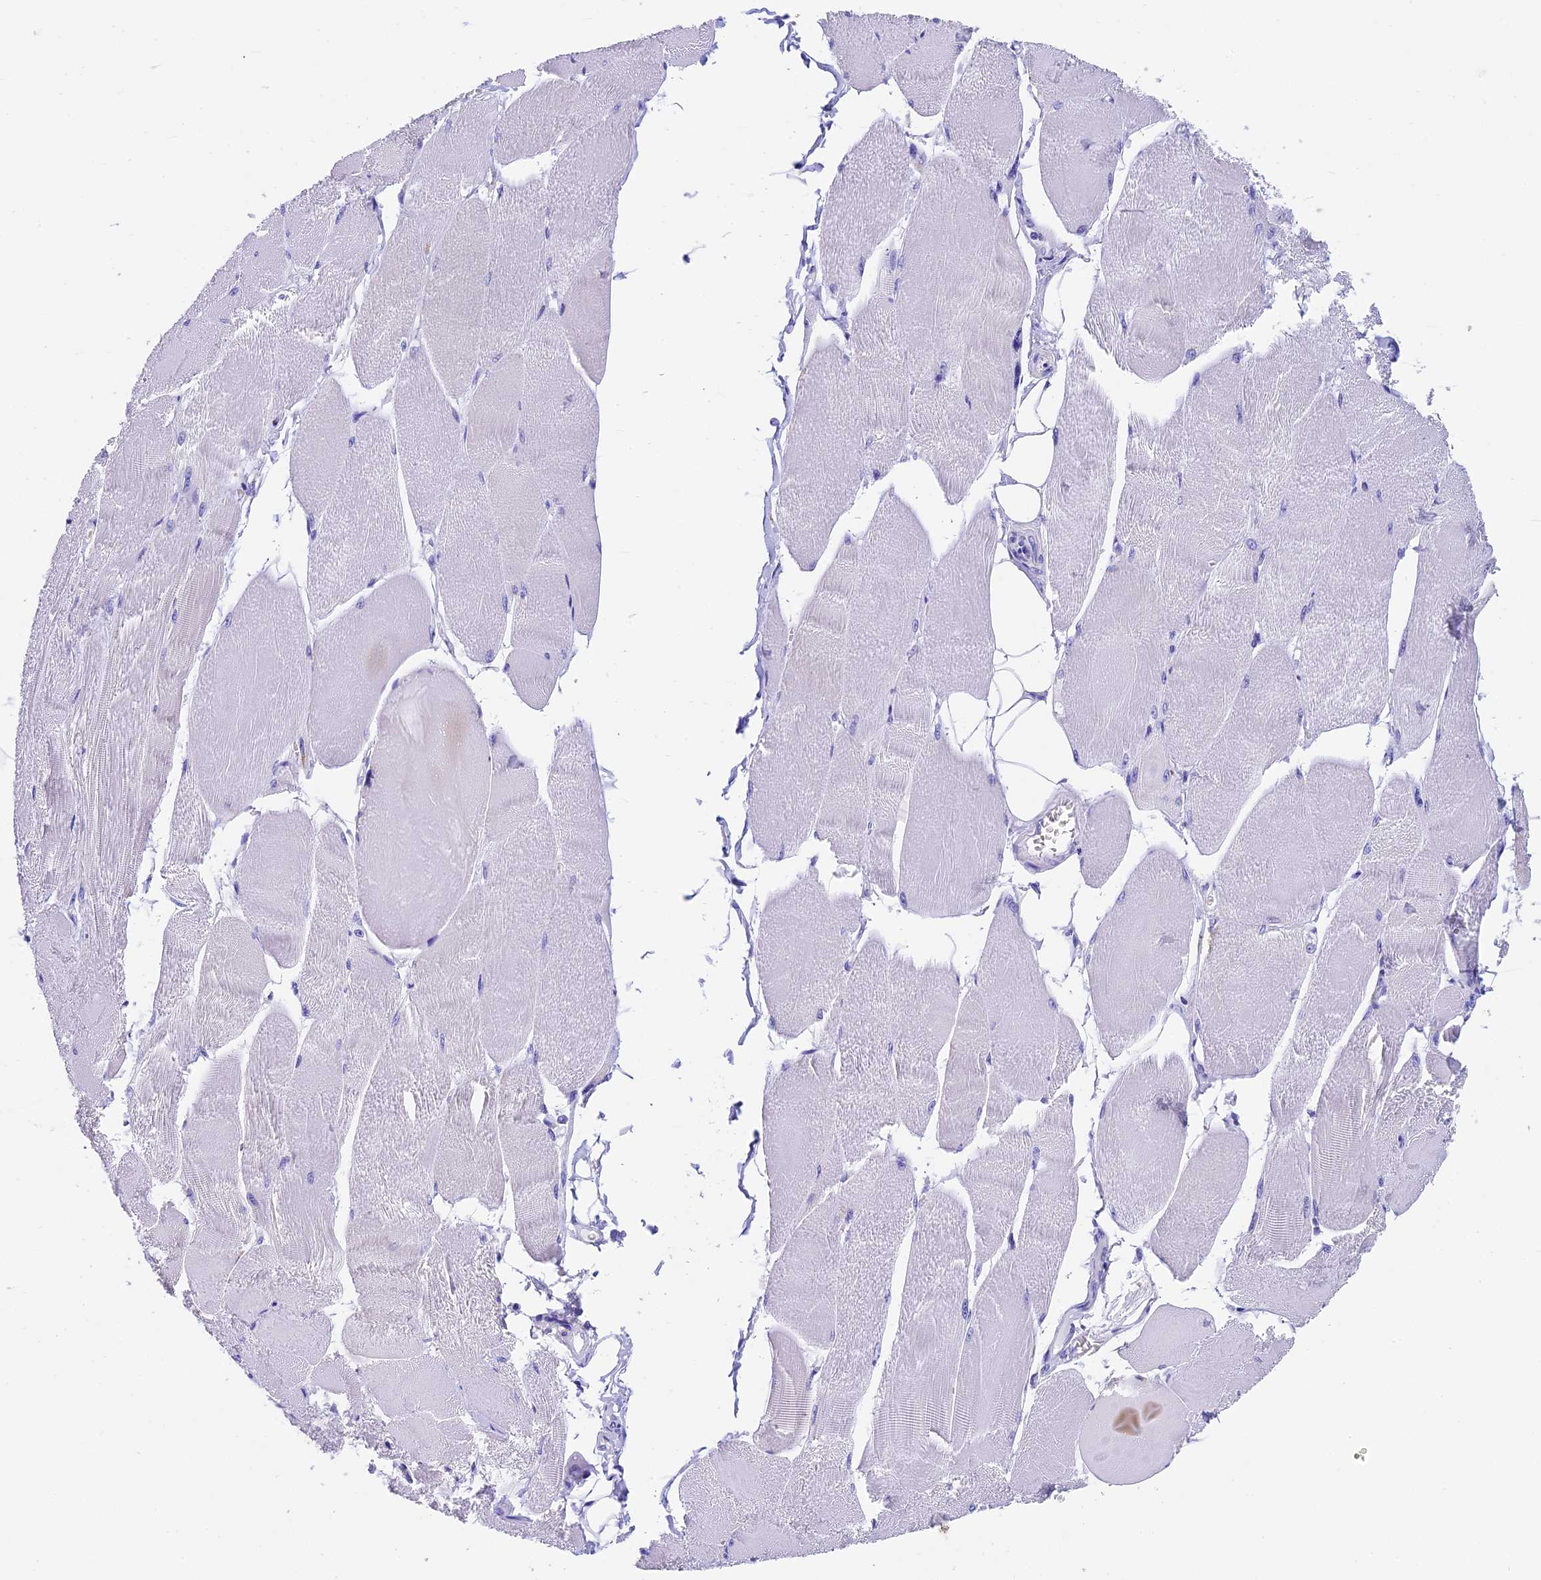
{"staining": {"intensity": "negative", "quantity": "none", "location": "none"}, "tissue": "skeletal muscle", "cell_type": "Myocytes", "image_type": "normal", "snomed": [{"axis": "morphology", "description": "Normal tissue, NOS"}, {"axis": "morphology", "description": "Basal cell carcinoma"}, {"axis": "topography", "description": "Skeletal muscle"}], "caption": "IHC of benign skeletal muscle demonstrates no expression in myocytes.", "gene": "SLC8B1", "patient": {"sex": "female", "age": 64}}